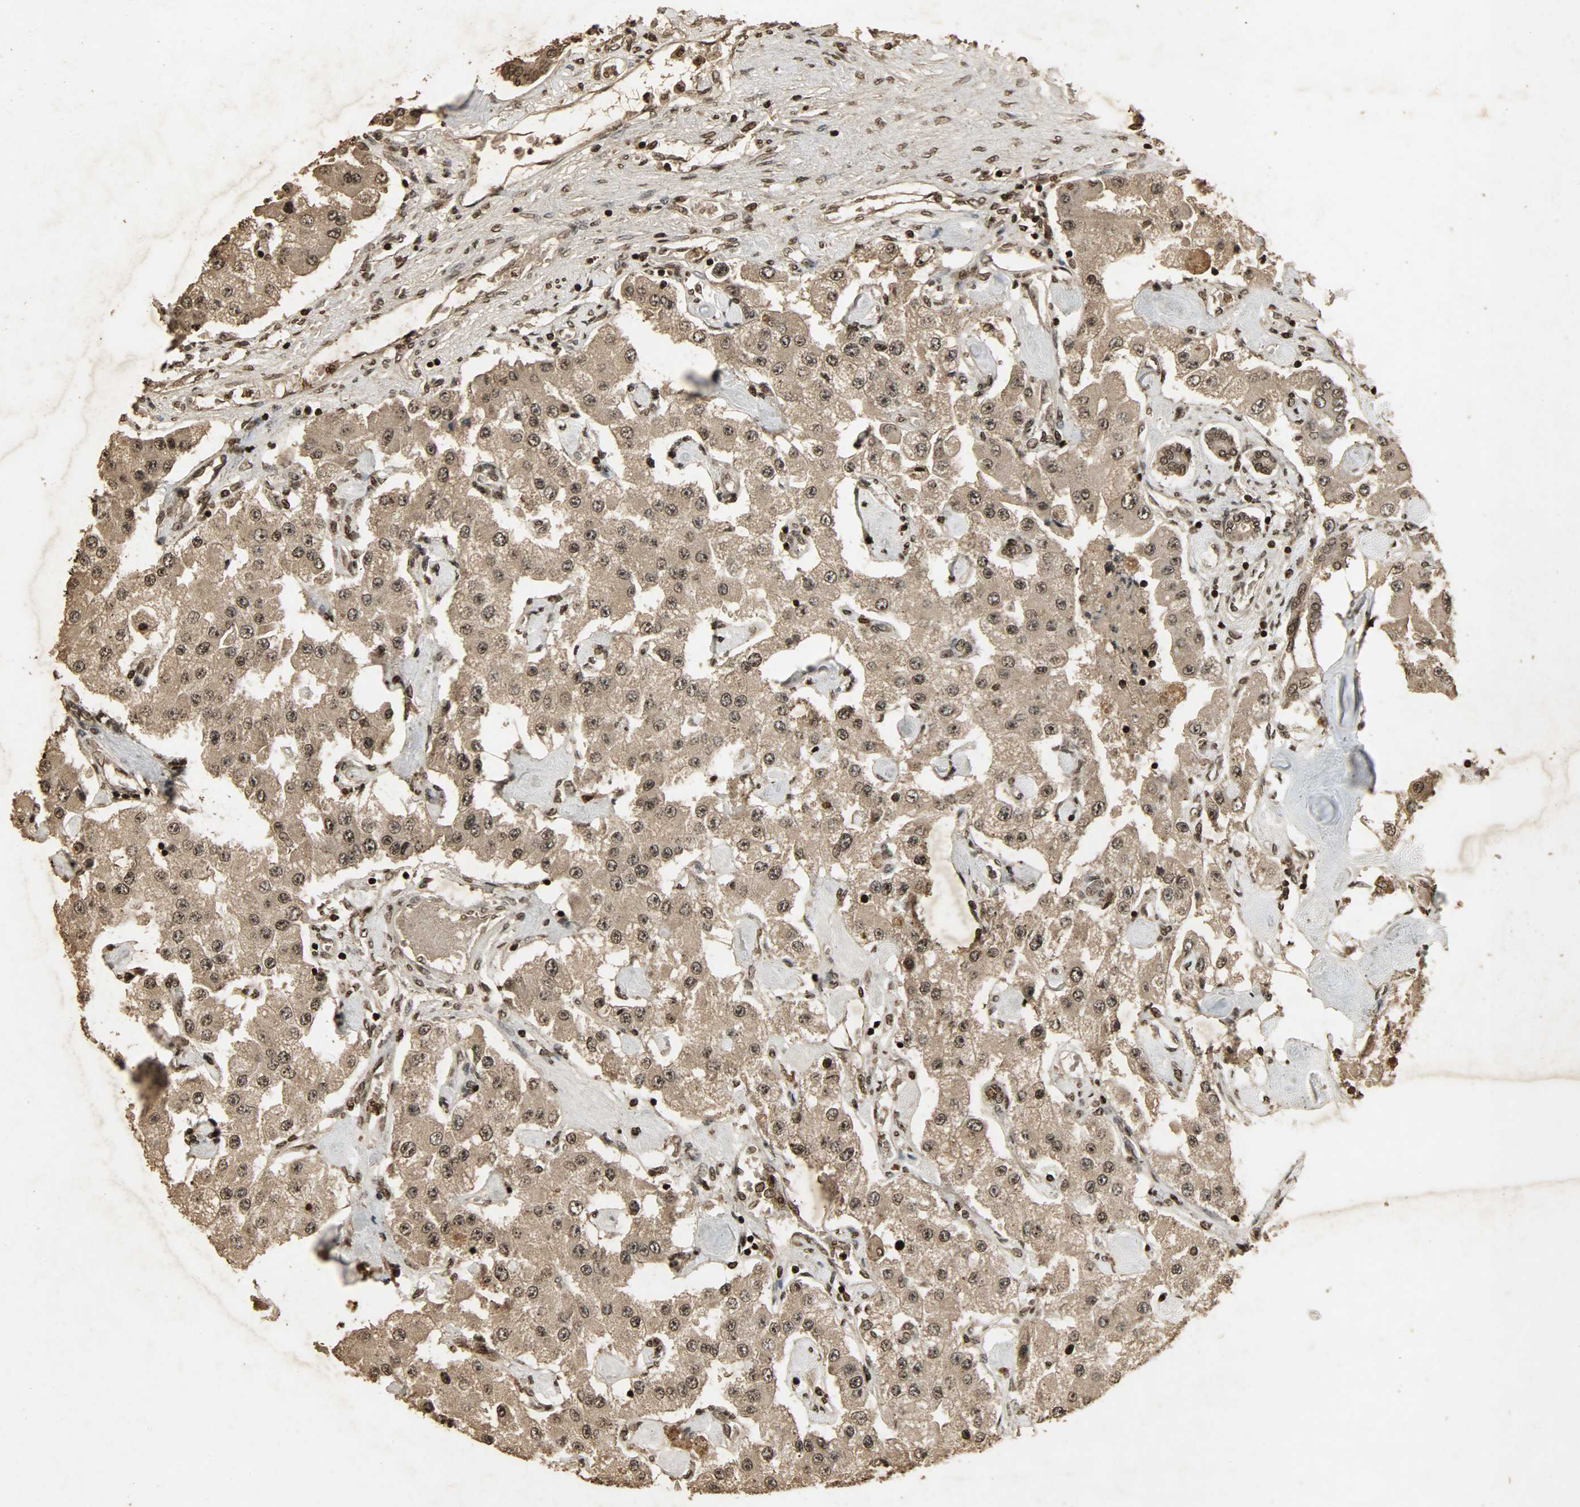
{"staining": {"intensity": "strong", "quantity": ">75%", "location": "cytoplasmic/membranous,nuclear"}, "tissue": "carcinoid", "cell_type": "Tumor cells", "image_type": "cancer", "snomed": [{"axis": "morphology", "description": "Carcinoid, malignant, NOS"}, {"axis": "topography", "description": "Pancreas"}], "caption": "High-magnification brightfield microscopy of carcinoid stained with DAB (brown) and counterstained with hematoxylin (blue). tumor cells exhibit strong cytoplasmic/membranous and nuclear staining is seen in about>75% of cells. (DAB (3,3'-diaminobenzidine) = brown stain, brightfield microscopy at high magnification).", "gene": "PPP3R1", "patient": {"sex": "male", "age": 41}}